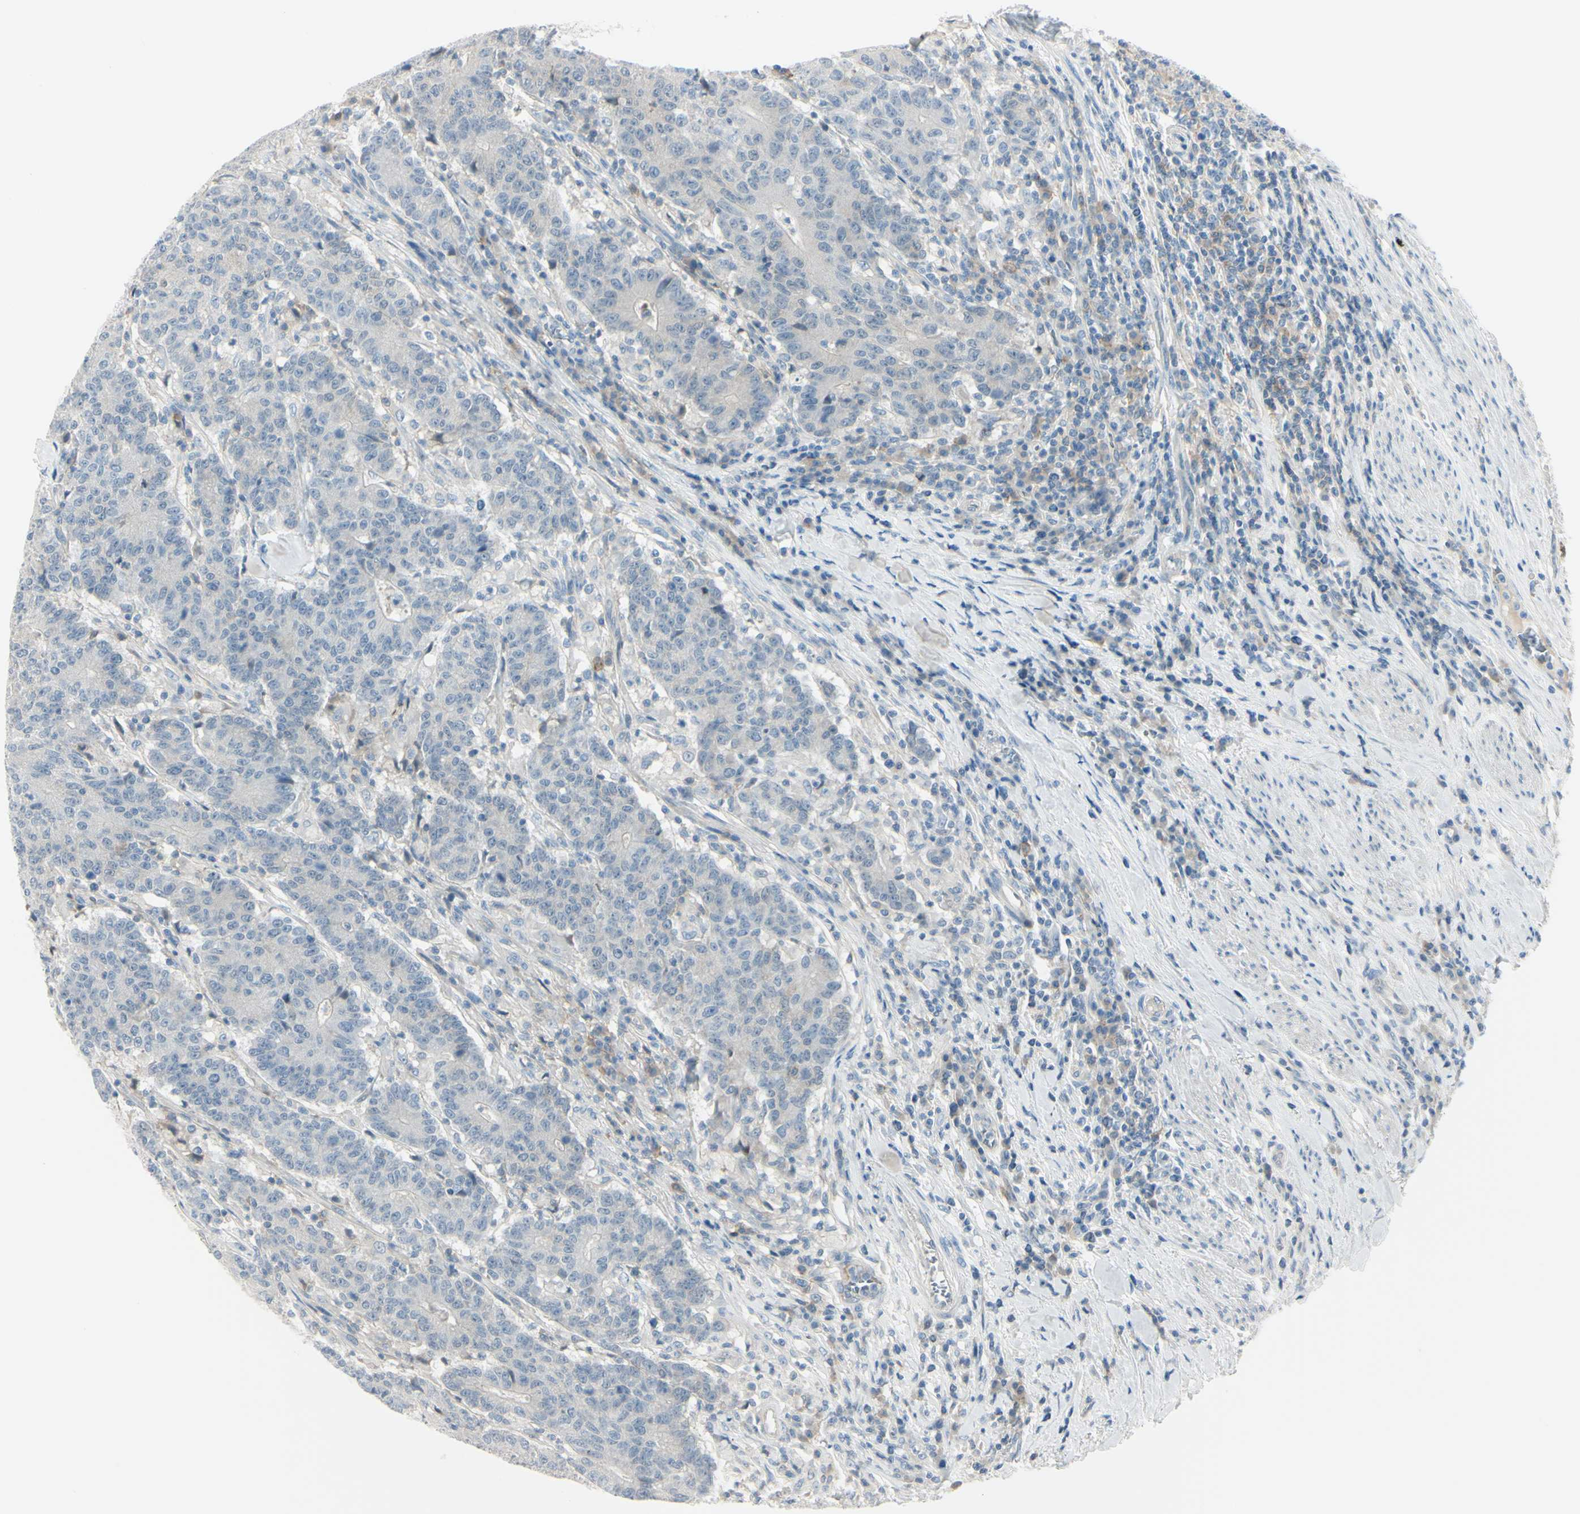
{"staining": {"intensity": "negative", "quantity": "none", "location": "none"}, "tissue": "colorectal cancer", "cell_type": "Tumor cells", "image_type": "cancer", "snomed": [{"axis": "morphology", "description": "Normal tissue, NOS"}, {"axis": "morphology", "description": "Adenocarcinoma, NOS"}, {"axis": "topography", "description": "Colon"}], "caption": "Histopathology image shows no protein expression in tumor cells of colorectal cancer (adenocarcinoma) tissue.", "gene": "ASB9", "patient": {"sex": "female", "age": 75}}